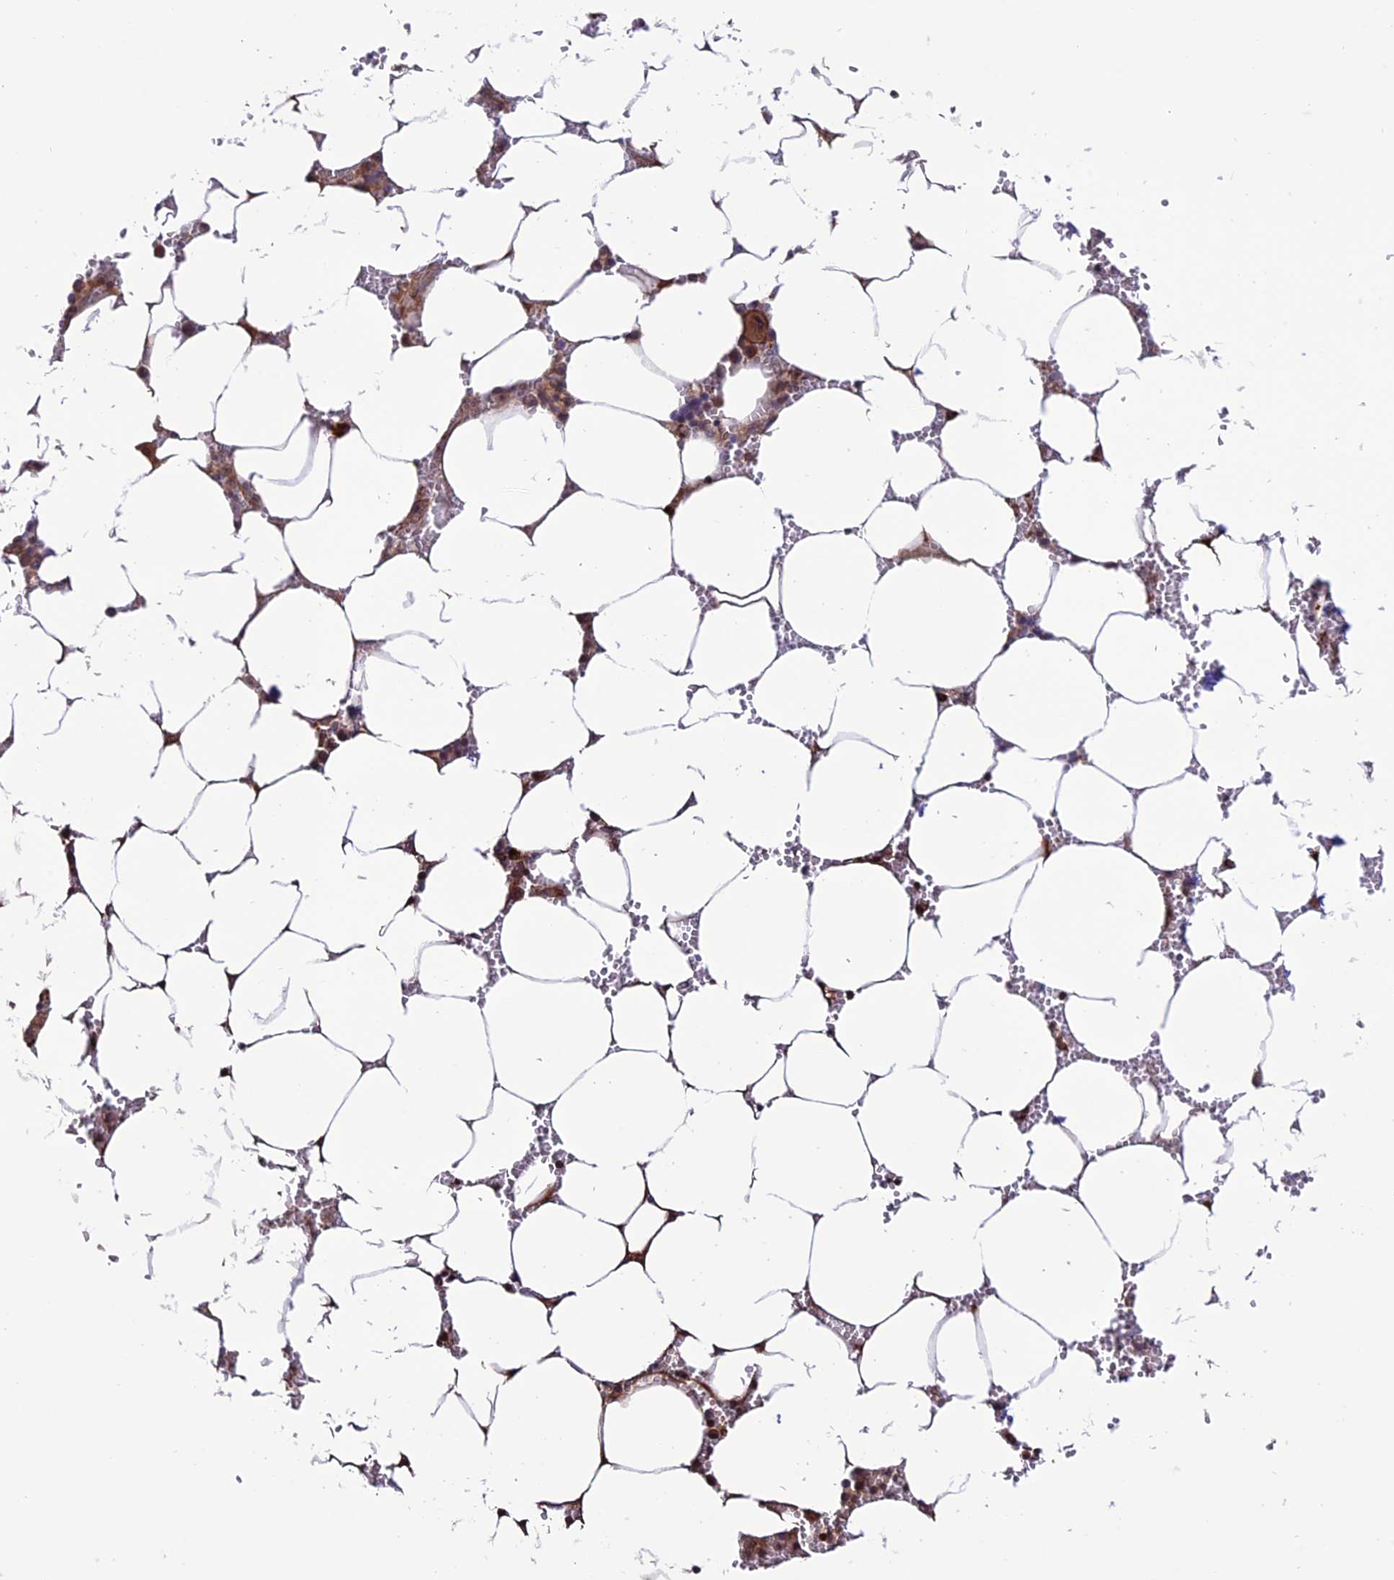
{"staining": {"intensity": "moderate", "quantity": "25%-75%", "location": "cytoplasmic/membranous"}, "tissue": "bone marrow", "cell_type": "Hematopoietic cells", "image_type": "normal", "snomed": [{"axis": "morphology", "description": "Normal tissue, NOS"}, {"axis": "topography", "description": "Bone marrow"}], "caption": "A high-resolution image shows immunohistochemistry (IHC) staining of unremarkable bone marrow, which demonstrates moderate cytoplasmic/membranous expression in about 25%-75% of hematopoietic cells.", "gene": "ARHGEF18", "patient": {"sex": "male", "age": 70}}